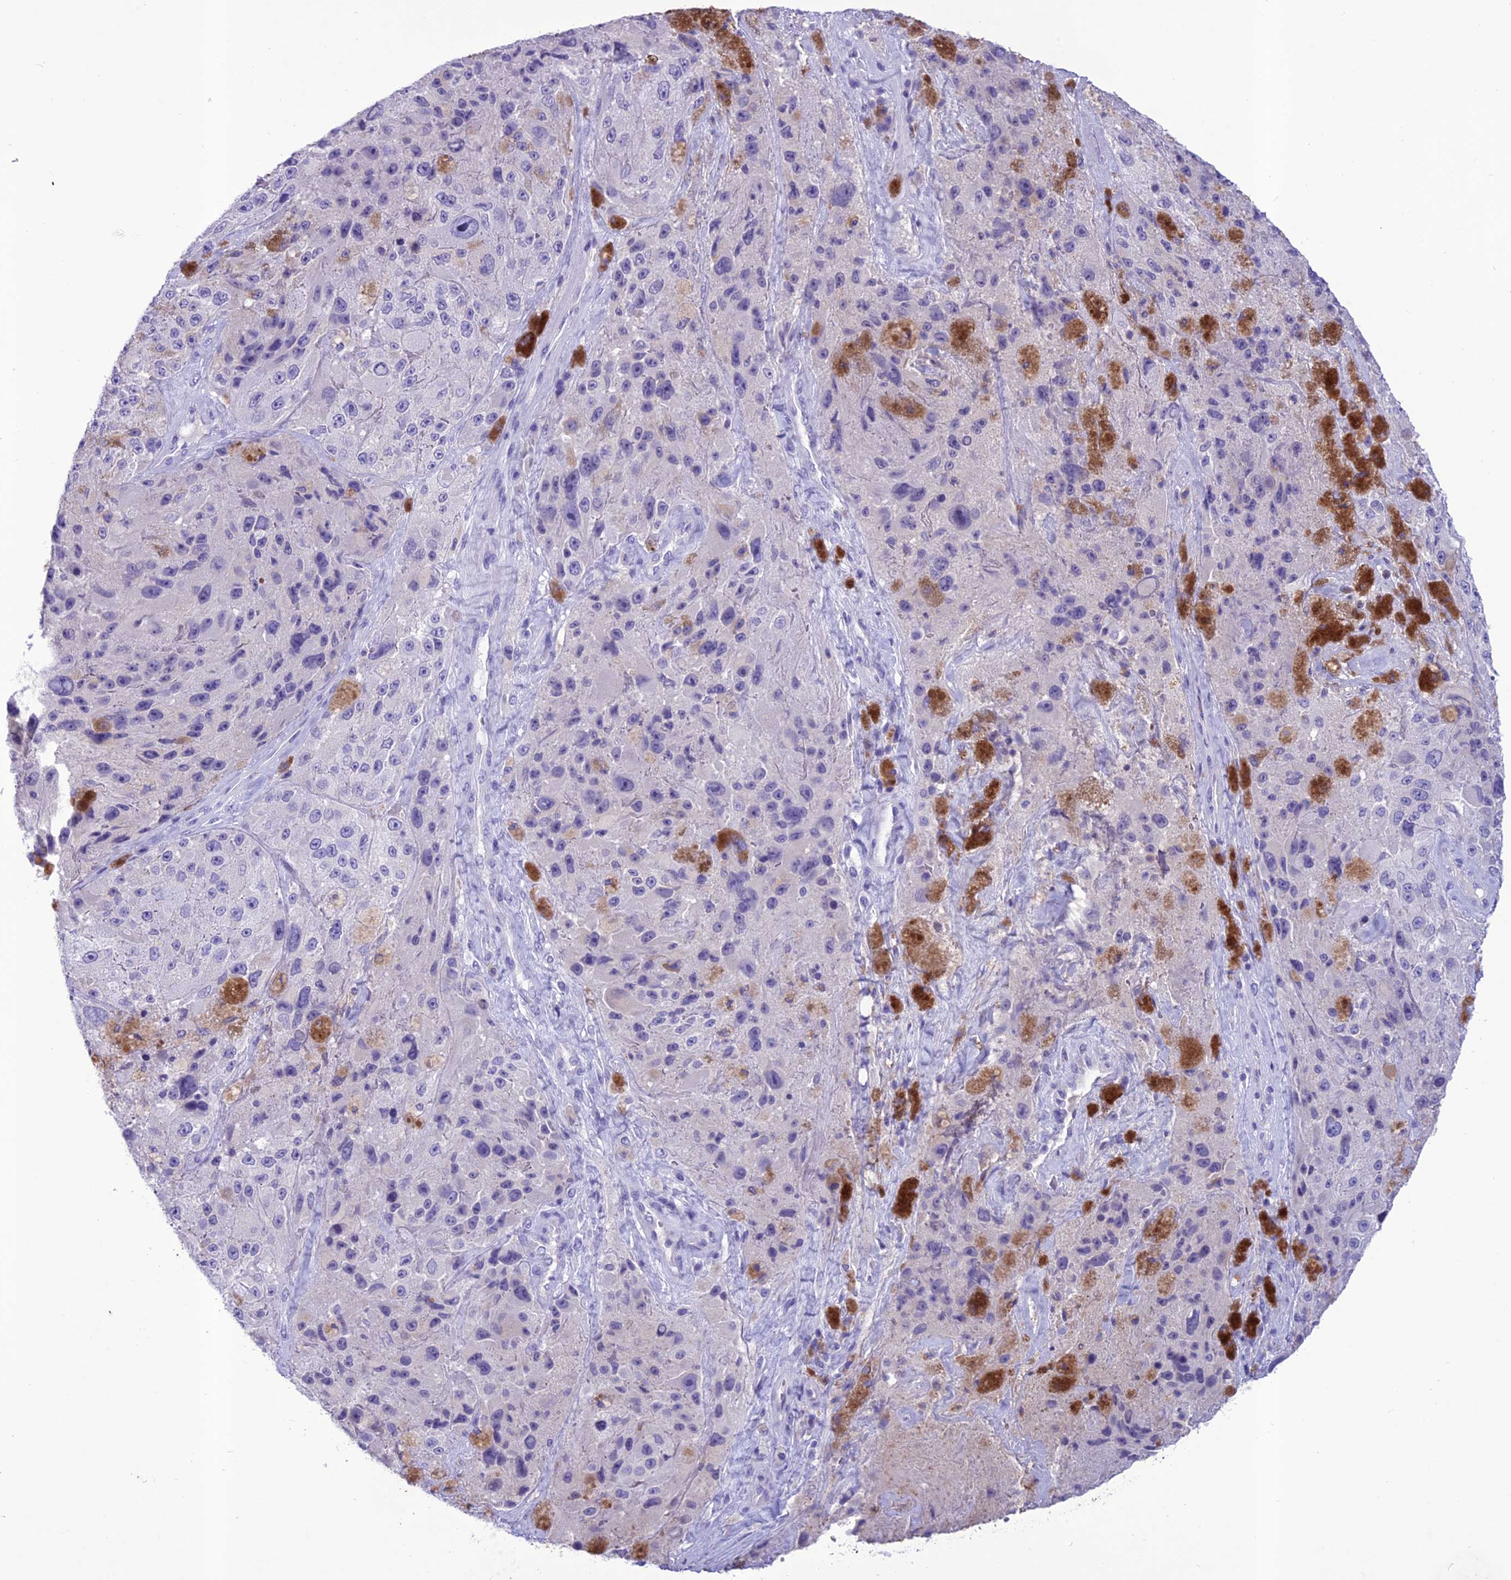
{"staining": {"intensity": "negative", "quantity": "none", "location": "none"}, "tissue": "melanoma", "cell_type": "Tumor cells", "image_type": "cancer", "snomed": [{"axis": "morphology", "description": "Malignant melanoma, Metastatic site"}, {"axis": "topography", "description": "Lymph node"}], "caption": "Immunohistochemical staining of human malignant melanoma (metastatic site) displays no significant positivity in tumor cells.", "gene": "IFT172", "patient": {"sex": "male", "age": 62}}